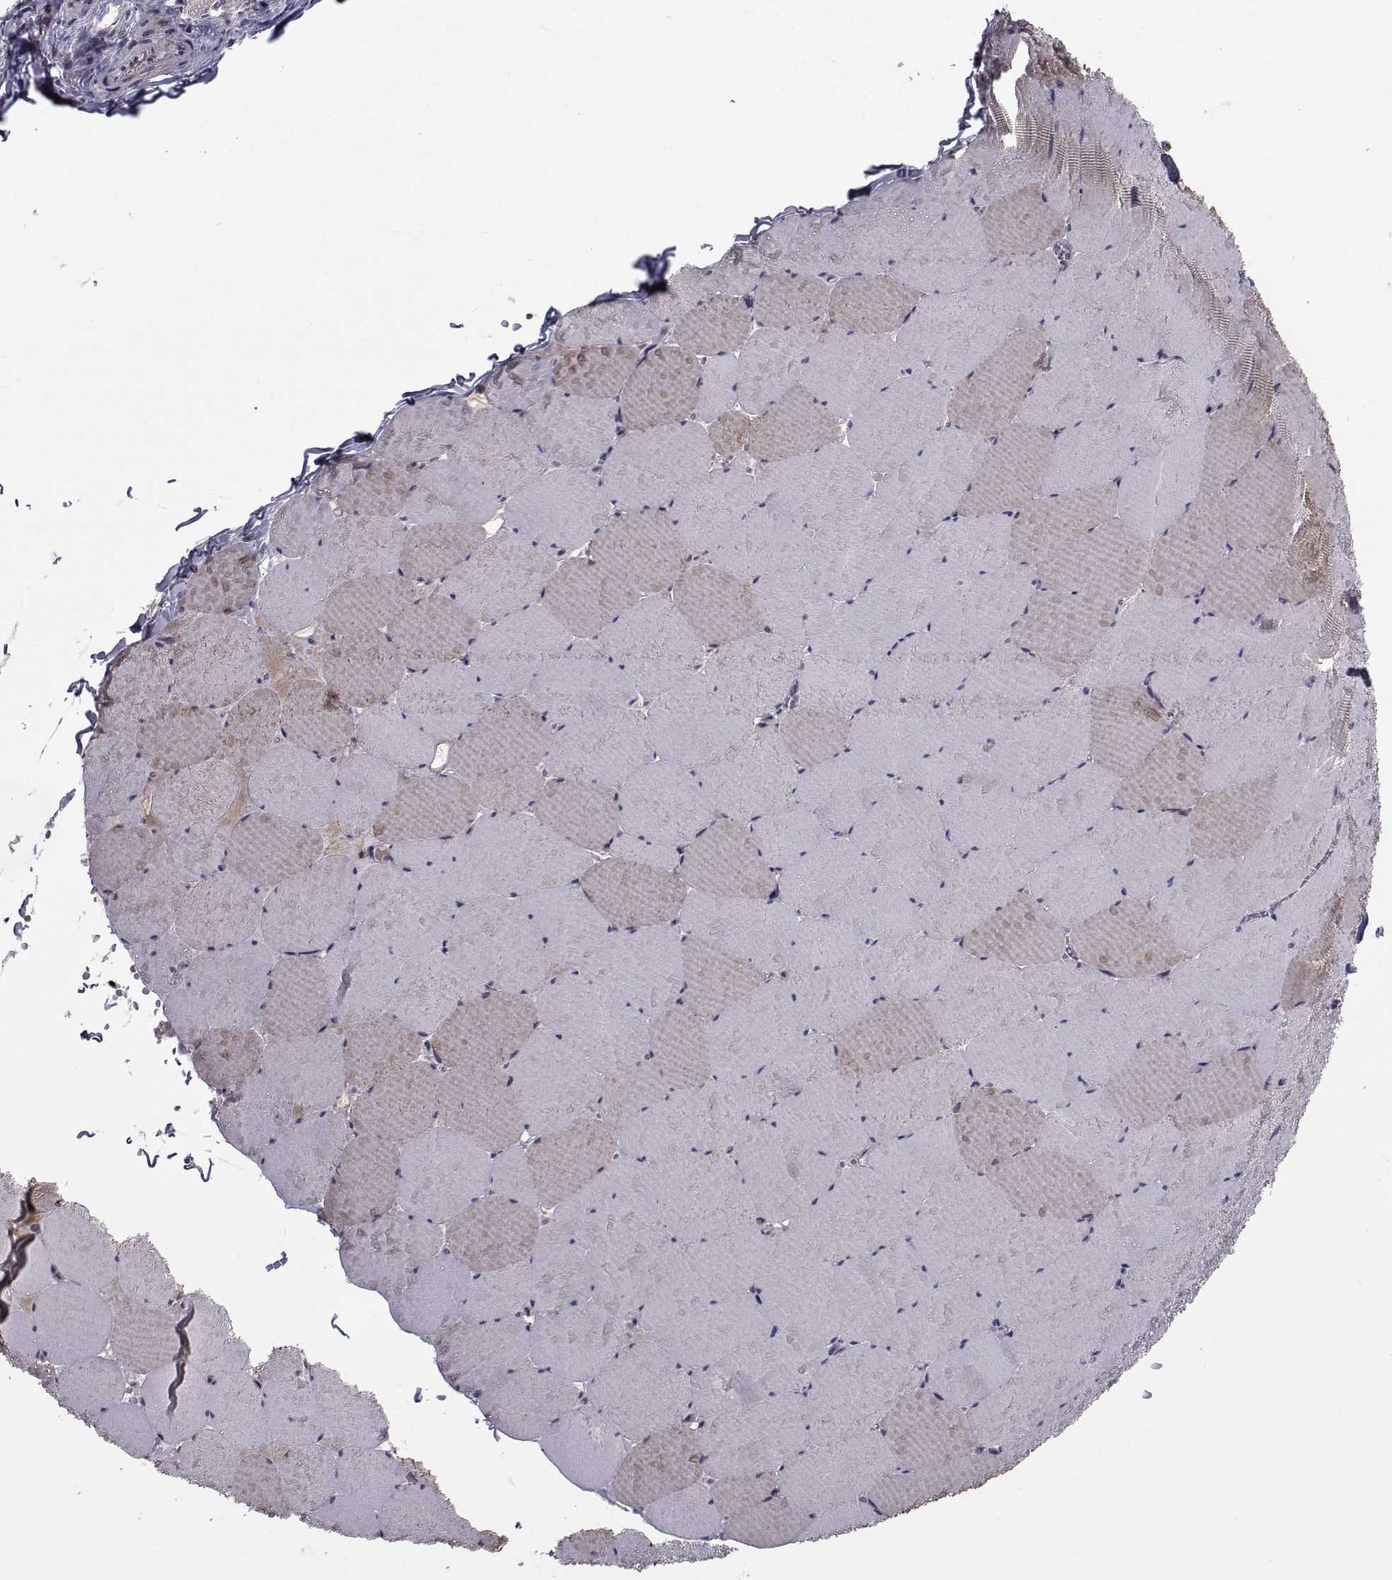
{"staining": {"intensity": "moderate", "quantity": "25%-75%", "location": "cytoplasmic/membranous"}, "tissue": "skeletal muscle", "cell_type": "Myocytes", "image_type": "normal", "snomed": [{"axis": "morphology", "description": "Normal tissue, NOS"}, {"axis": "morphology", "description": "Malignant melanoma, Metastatic site"}, {"axis": "topography", "description": "Skeletal muscle"}], "caption": "The image demonstrates staining of unremarkable skeletal muscle, revealing moderate cytoplasmic/membranous protein positivity (brown color) within myocytes.", "gene": "CYP2S1", "patient": {"sex": "male", "age": 50}}